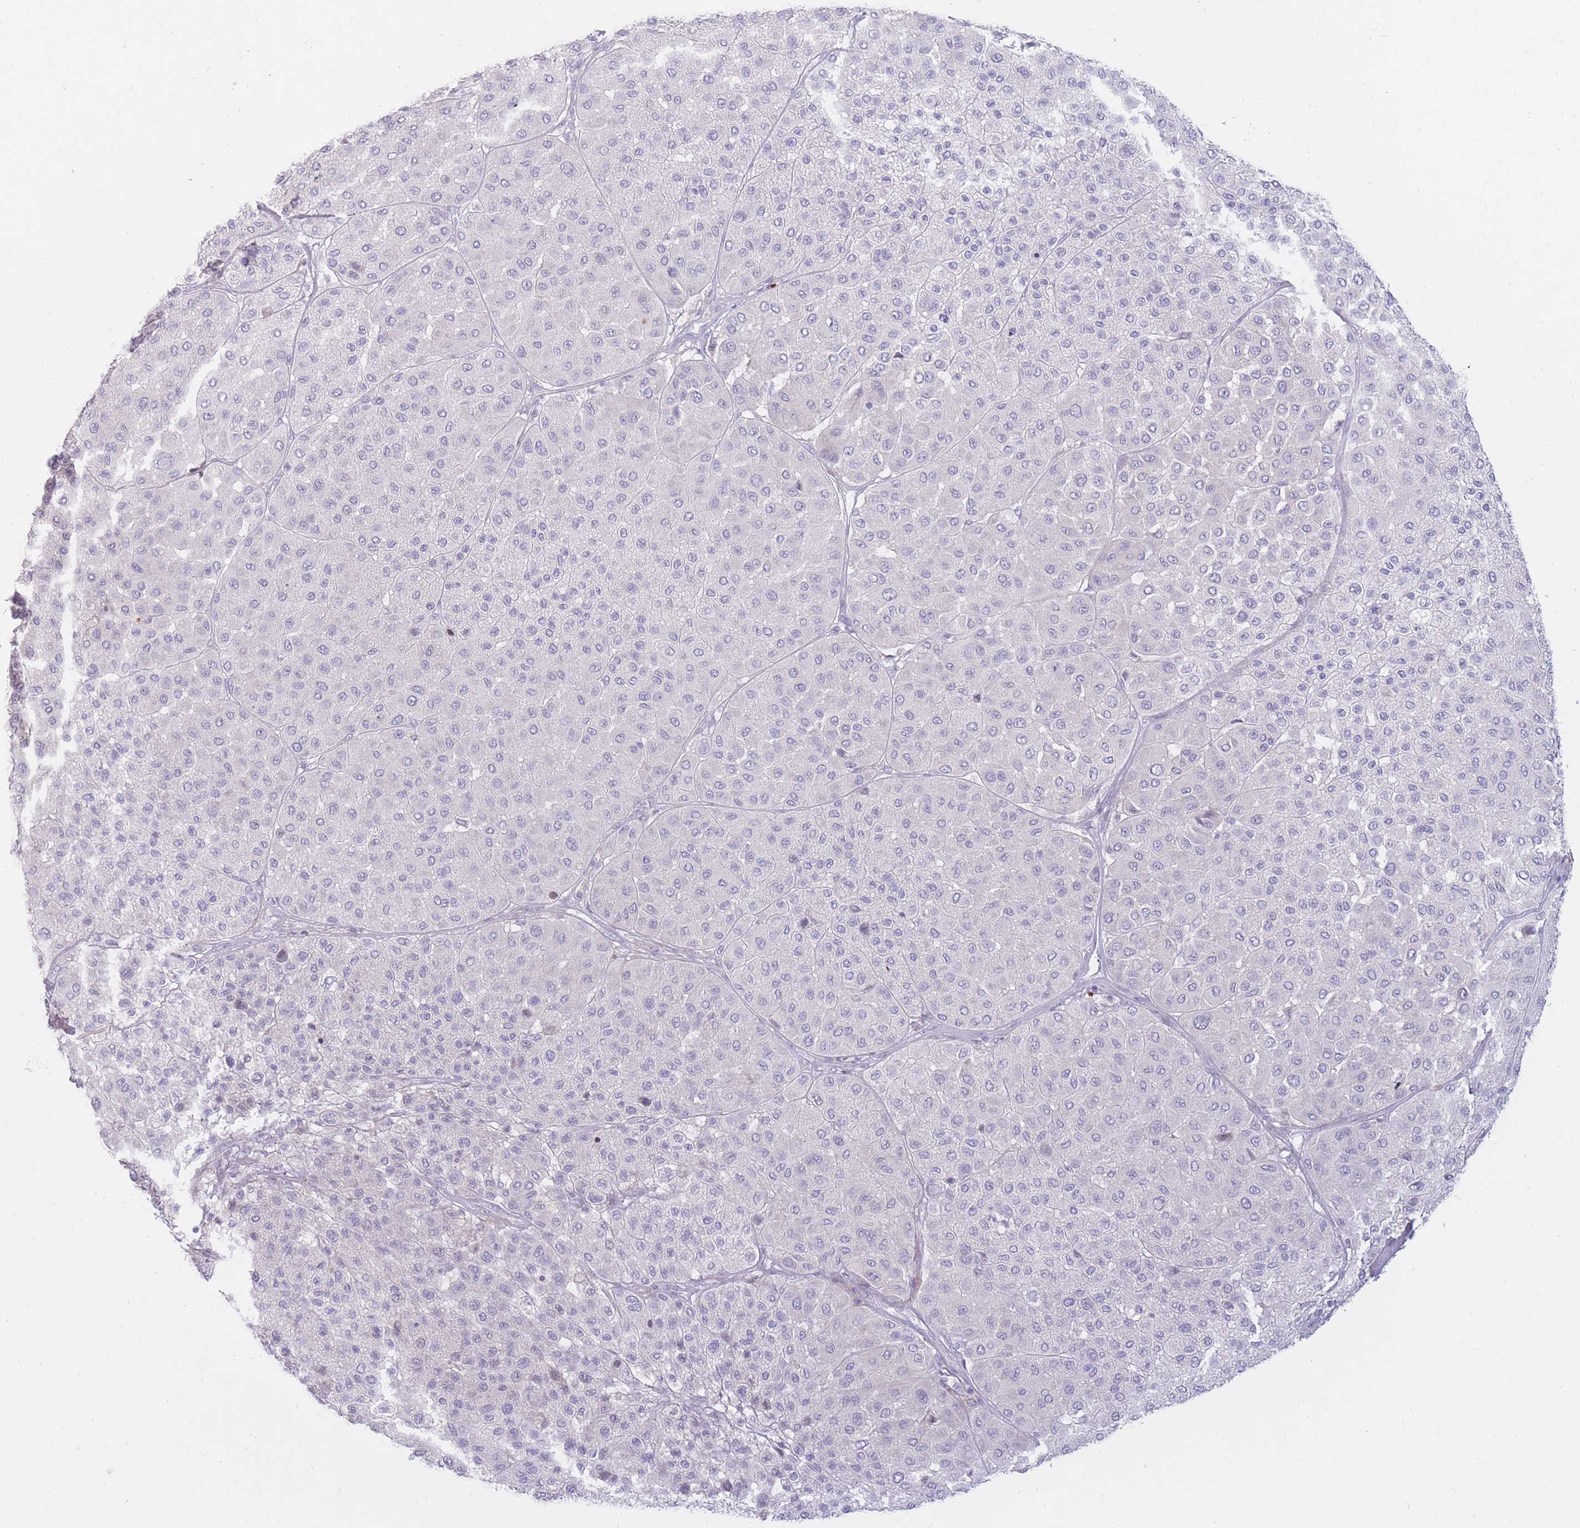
{"staining": {"intensity": "negative", "quantity": "none", "location": "none"}, "tissue": "melanoma", "cell_type": "Tumor cells", "image_type": "cancer", "snomed": [{"axis": "morphology", "description": "Malignant melanoma, Metastatic site"}, {"axis": "topography", "description": "Smooth muscle"}], "caption": "This is a histopathology image of IHC staining of malignant melanoma (metastatic site), which shows no expression in tumor cells.", "gene": "PTGDR", "patient": {"sex": "male", "age": 41}}